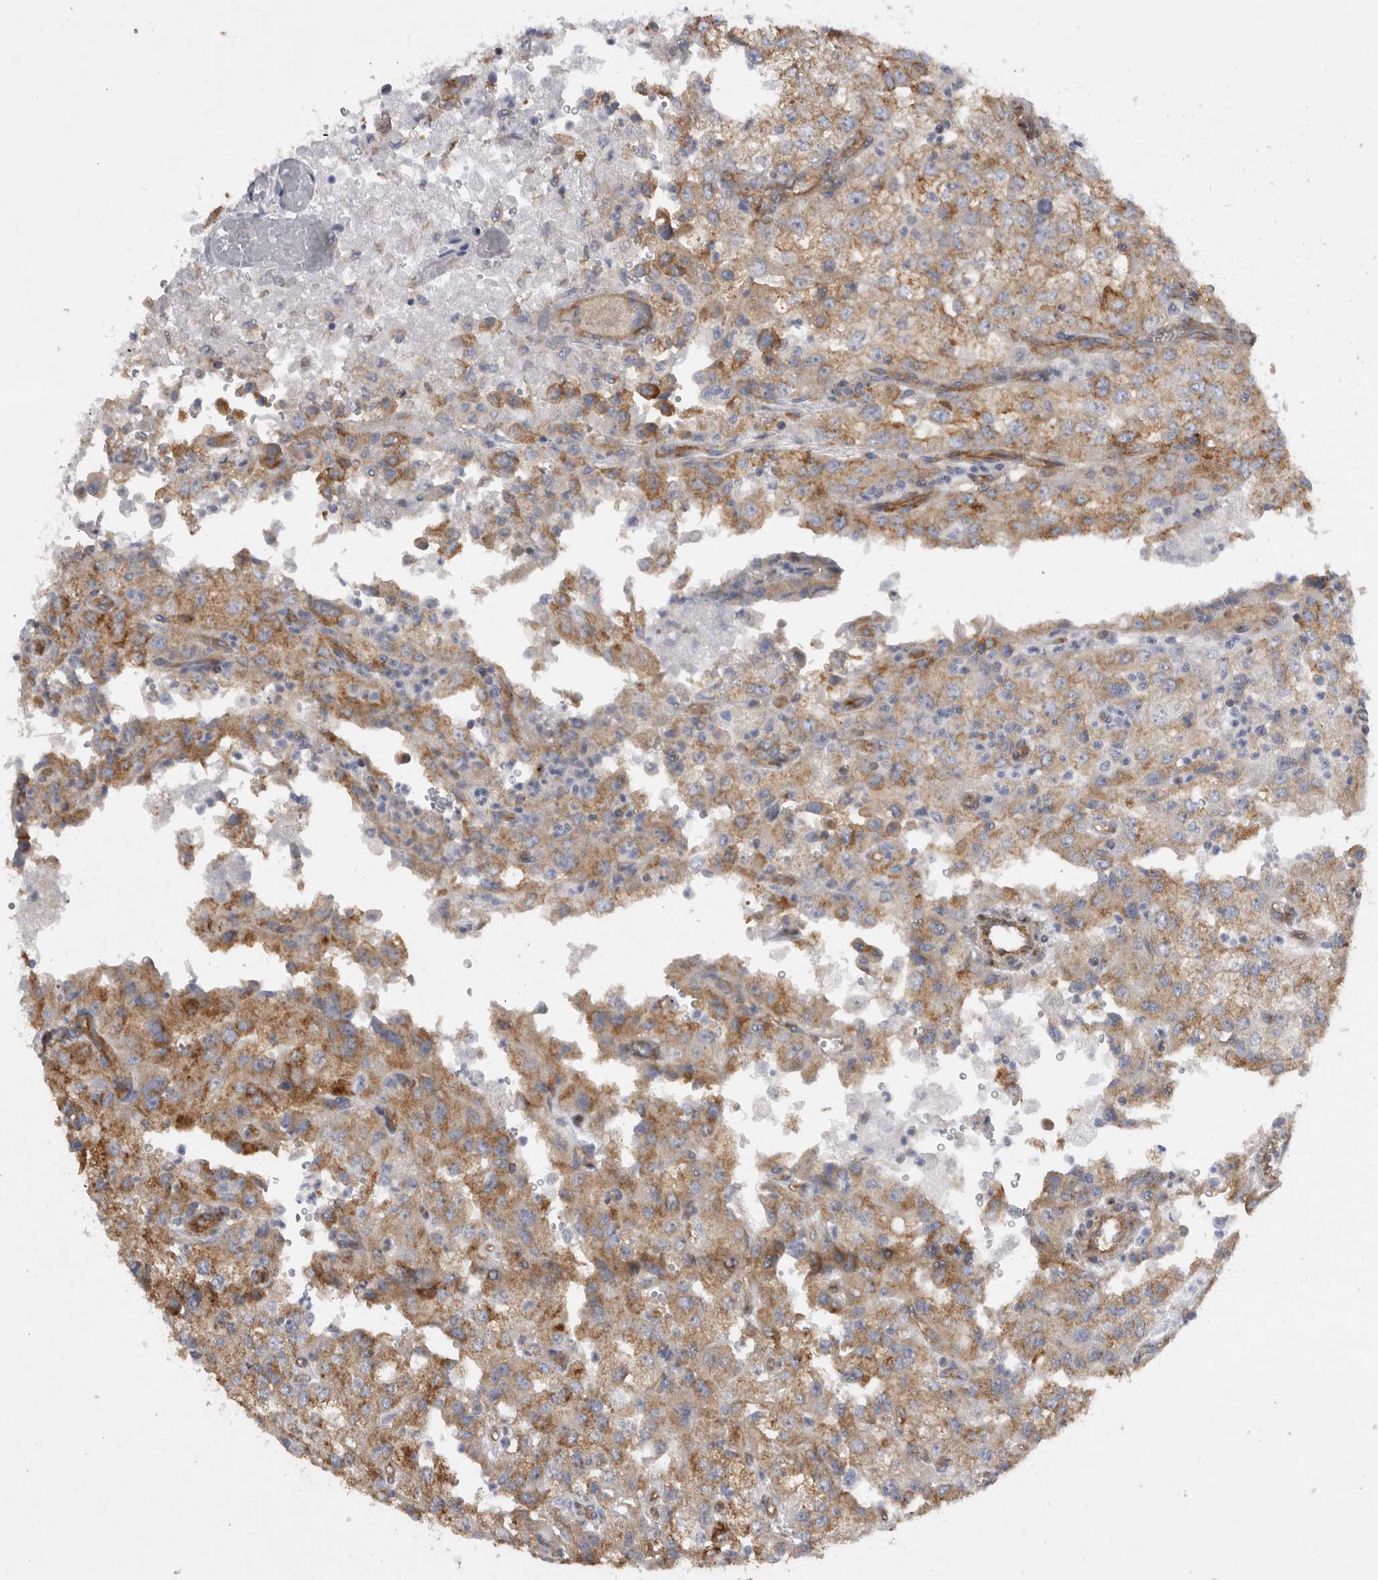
{"staining": {"intensity": "moderate", "quantity": ">75%", "location": "cytoplasmic/membranous"}, "tissue": "renal cancer", "cell_type": "Tumor cells", "image_type": "cancer", "snomed": [{"axis": "morphology", "description": "Adenocarcinoma, NOS"}, {"axis": "topography", "description": "Kidney"}], "caption": "A brown stain highlights moderate cytoplasmic/membranous staining of a protein in human renal cancer (adenocarcinoma) tumor cells.", "gene": "ATXN3", "patient": {"sex": "female", "age": 54}}